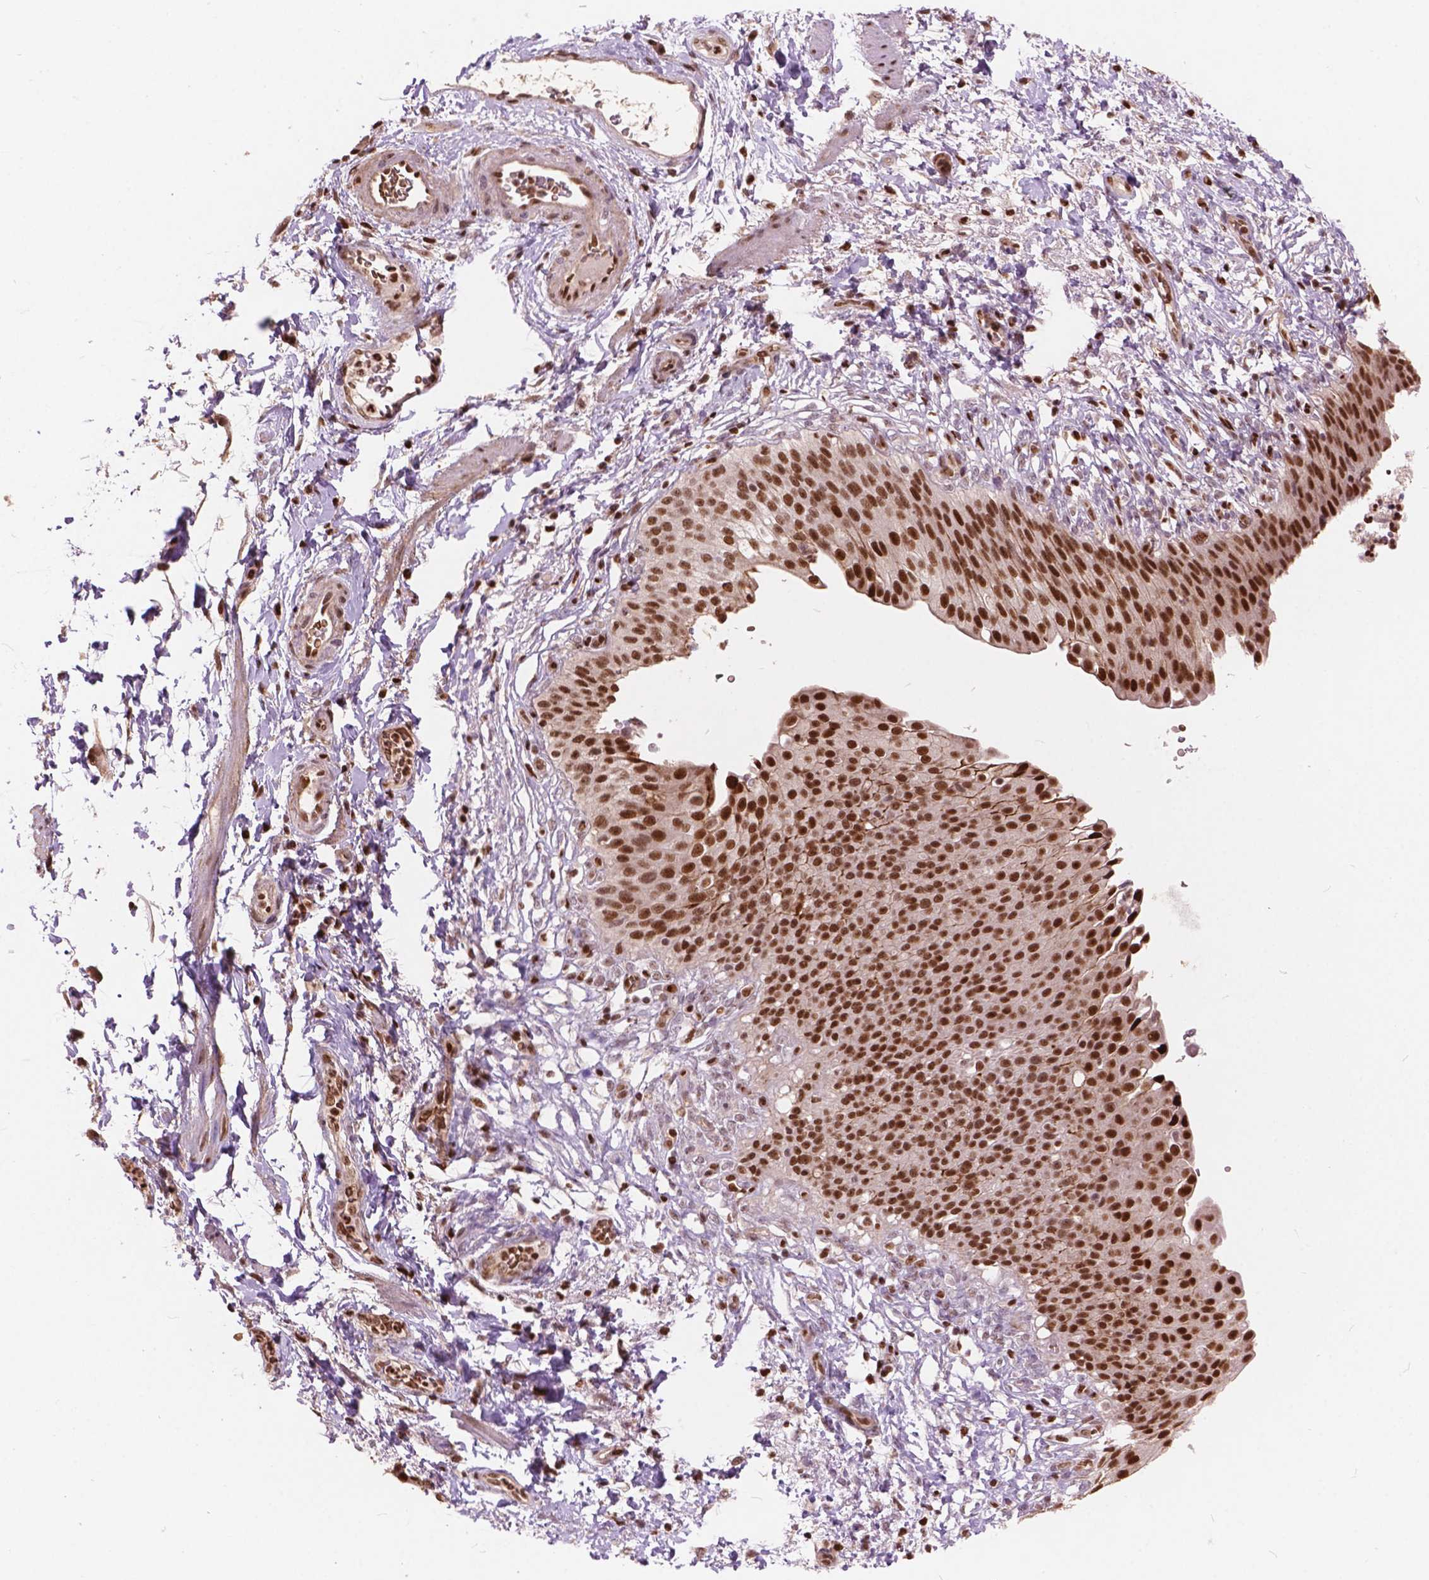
{"staining": {"intensity": "strong", "quantity": ">75%", "location": "nuclear"}, "tissue": "urinary bladder", "cell_type": "Urothelial cells", "image_type": "normal", "snomed": [{"axis": "morphology", "description": "Normal tissue, NOS"}, {"axis": "topography", "description": "Urinary bladder"}, {"axis": "topography", "description": "Peripheral nerve tissue"}], "caption": "Immunohistochemistry image of unremarkable urinary bladder: urinary bladder stained using IHC demonstrates high levels of strong protein expression localized specifically in the nuclear of urothelial cells, appearing as a nuclear brown color.", "gene": "ANP32A", "patient": {"sex": "female", "age": 60}}